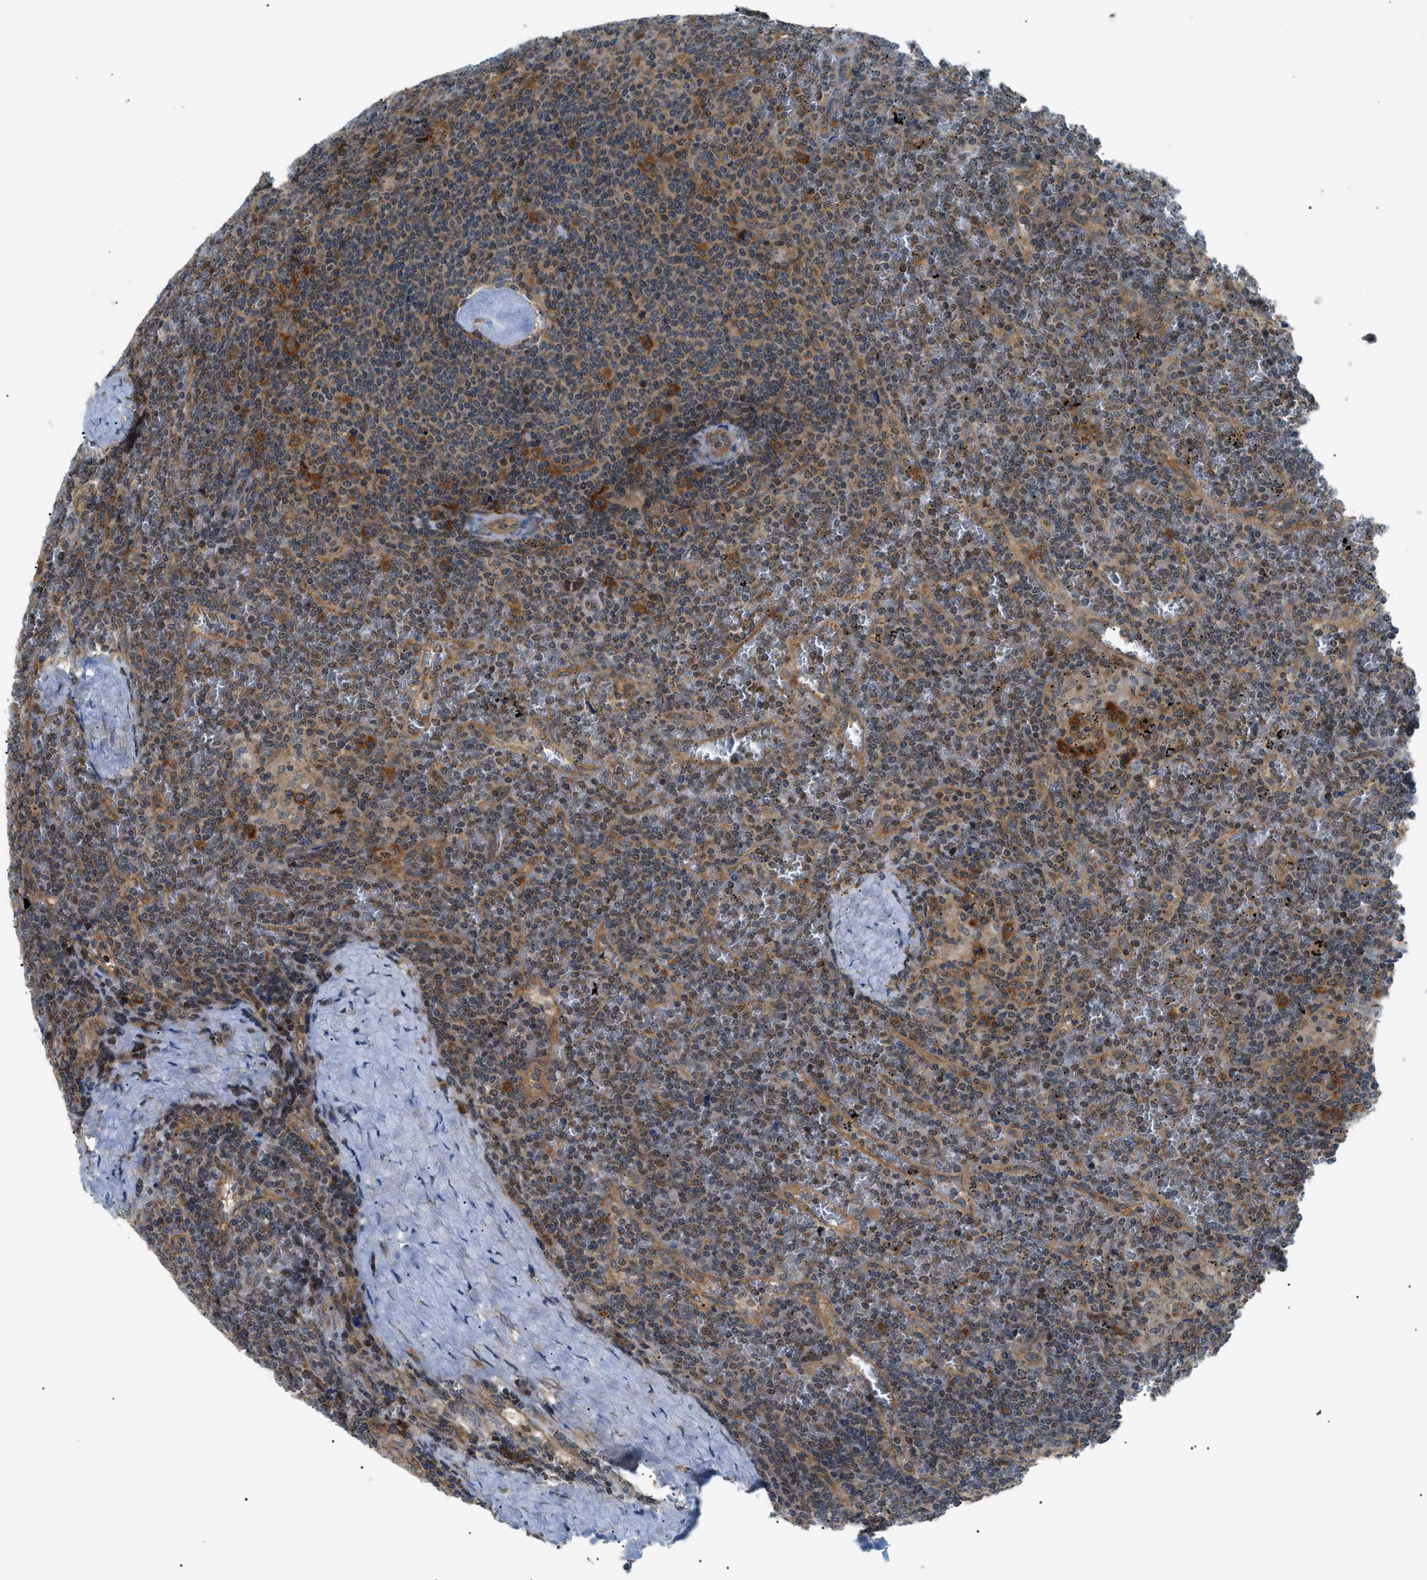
{"staining": {"intensity": "moderate", "quantity": "<25%", "location": "cytoplasmic/membranous"}, "tissue": "lymphoma", "cell_type": "Tumor cells", "image_type": "cancer", "snomed": [{"axis": "morphology", "description": "Malignant lymphoma, non-Hodgkin's type, Low grade"}, {"axis": "topography", "description": "Spleen"}], "caption": "Immunohistochemical staining of lymphoma reveals moderate cytoplasmic/membranous protein positivity in approximately <25% of tumor cells.", "gene": "SRPK1", "patient": {"sex": "female", "age": 19}}